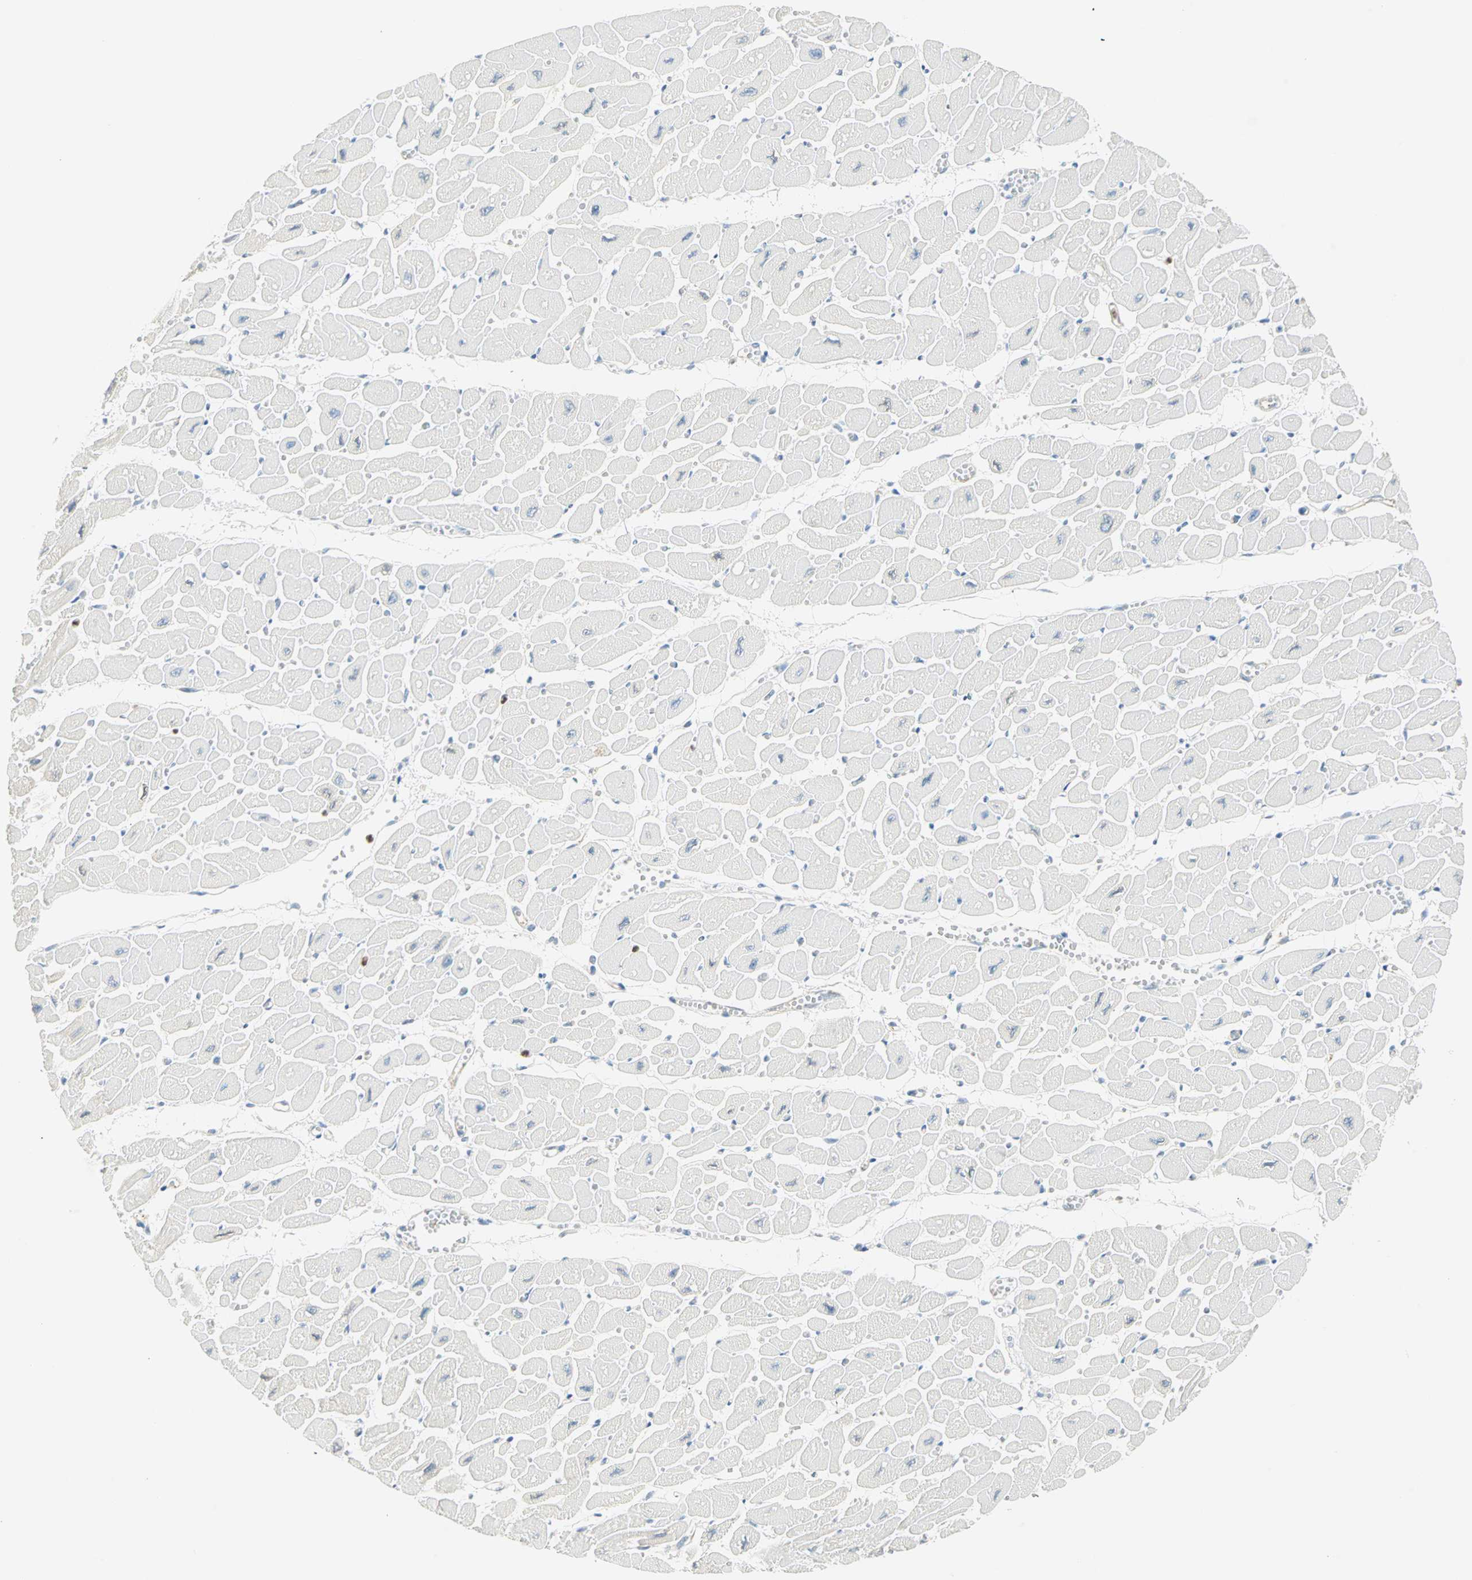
{"staining": {"intensity": "negative", "quantity": "none", "location": "none"}, "tissue": "heart muscle", "cell_type": "Cardiomyocytes", "image_type": "normal", "snomed": [{"axis": "morphology", "description": "Normal tissue, NOS"}, {"axis": "topography", "description": "Heart"}], "caption": "Cardiomyocytes are negative for protein expression in normal human heart muscle. (DAB (3,3'-diaminobenzidine) immunohistochemistry (IHC), high magnification).", "gene": "MLLT10", "patient": {"sex": "female", "age": 54}}